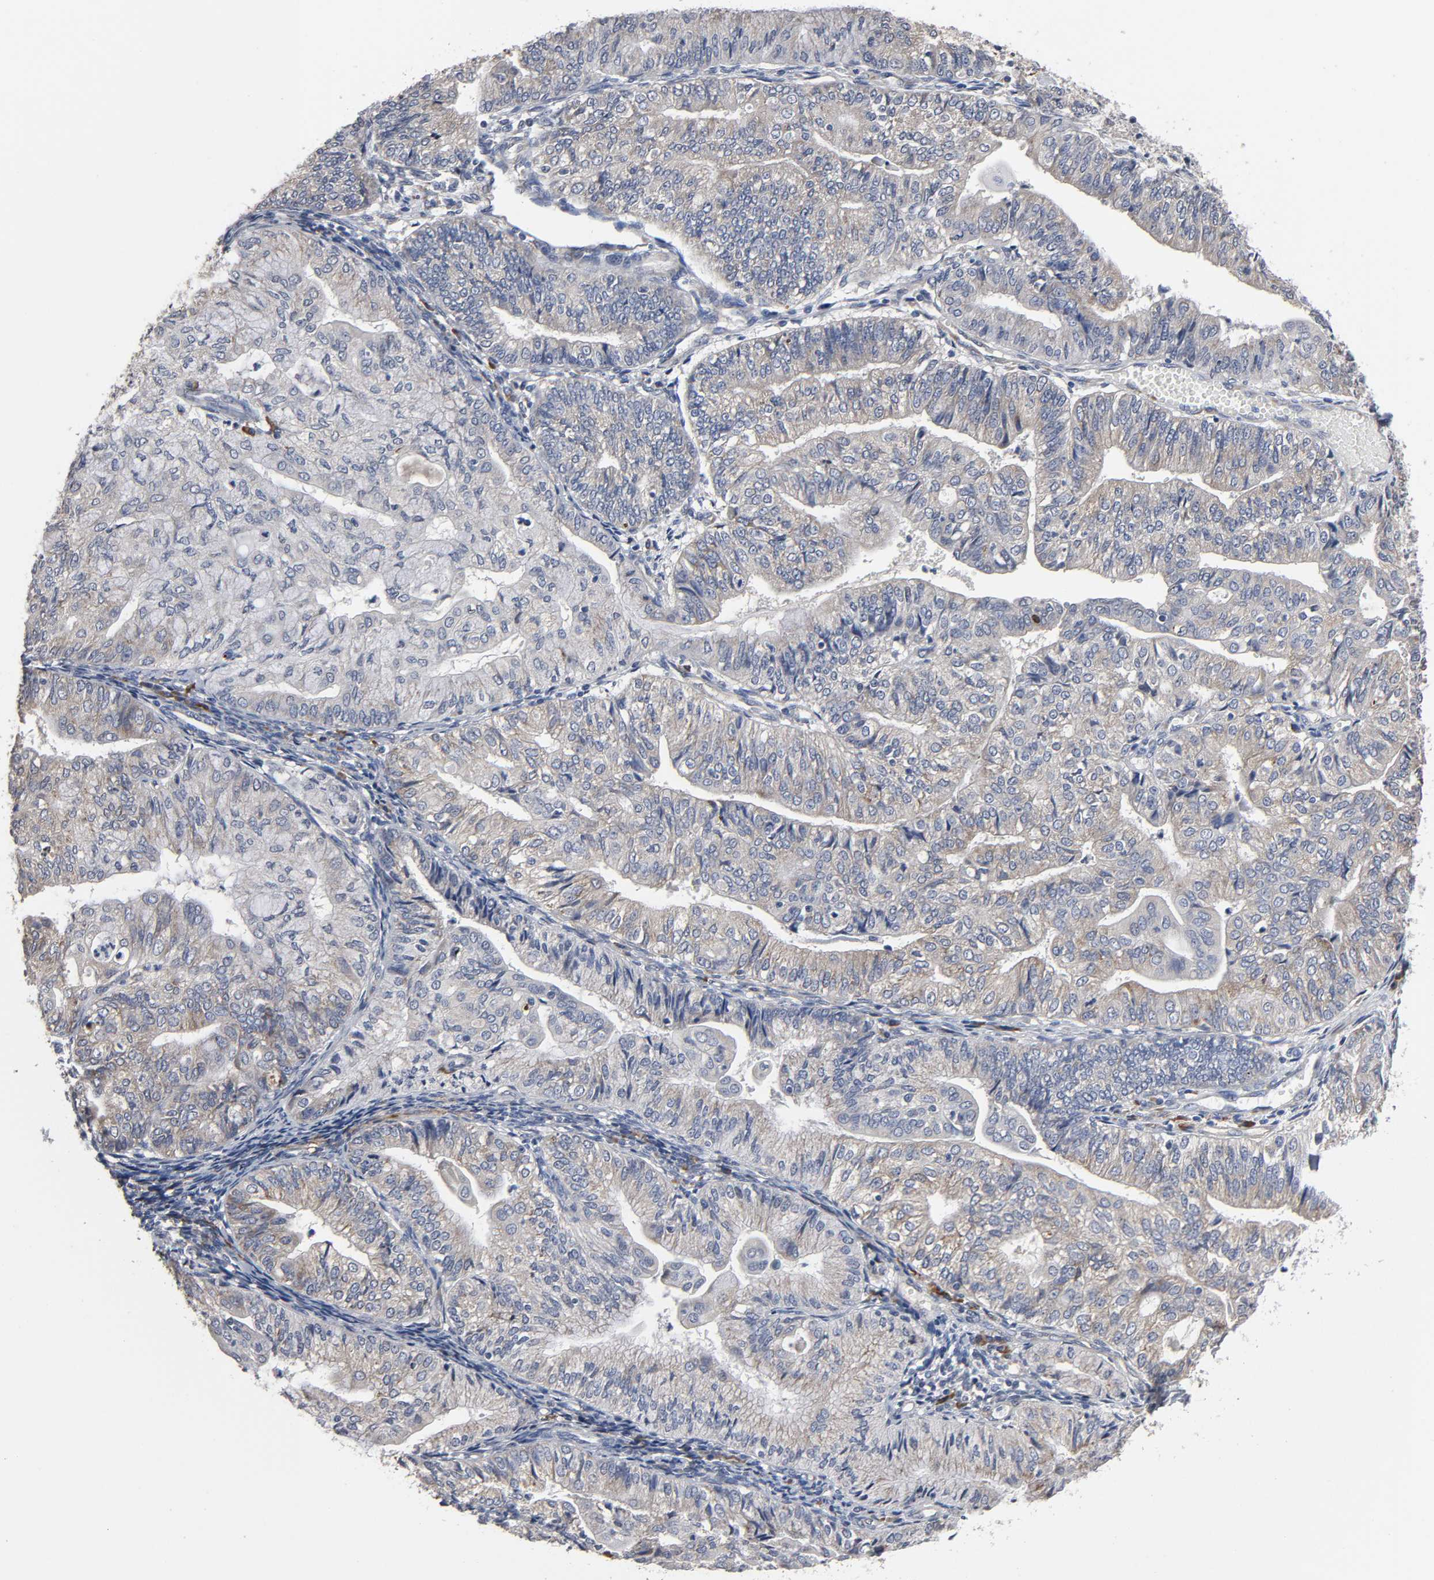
{"staining": {"intensity": "negative", "quantity": "none", "location": "none"}, "tissue": "endometrial cancer", "cell_type": "Tumor cells", "image_type": "cancer", "snomed": [{"axis": "morphology", "description": "Adenocarcinoma, NOS"}, {"axis": "topography", "description": "Endometrium"}], "caption": "The immunohistochemistry photomicrograph has no significant positivity in tumor cells of endometrial cancer (adenocarcinoma) tissue.", "gene": "HDLBP", "patient": {"sex": "female", "age": 59}}